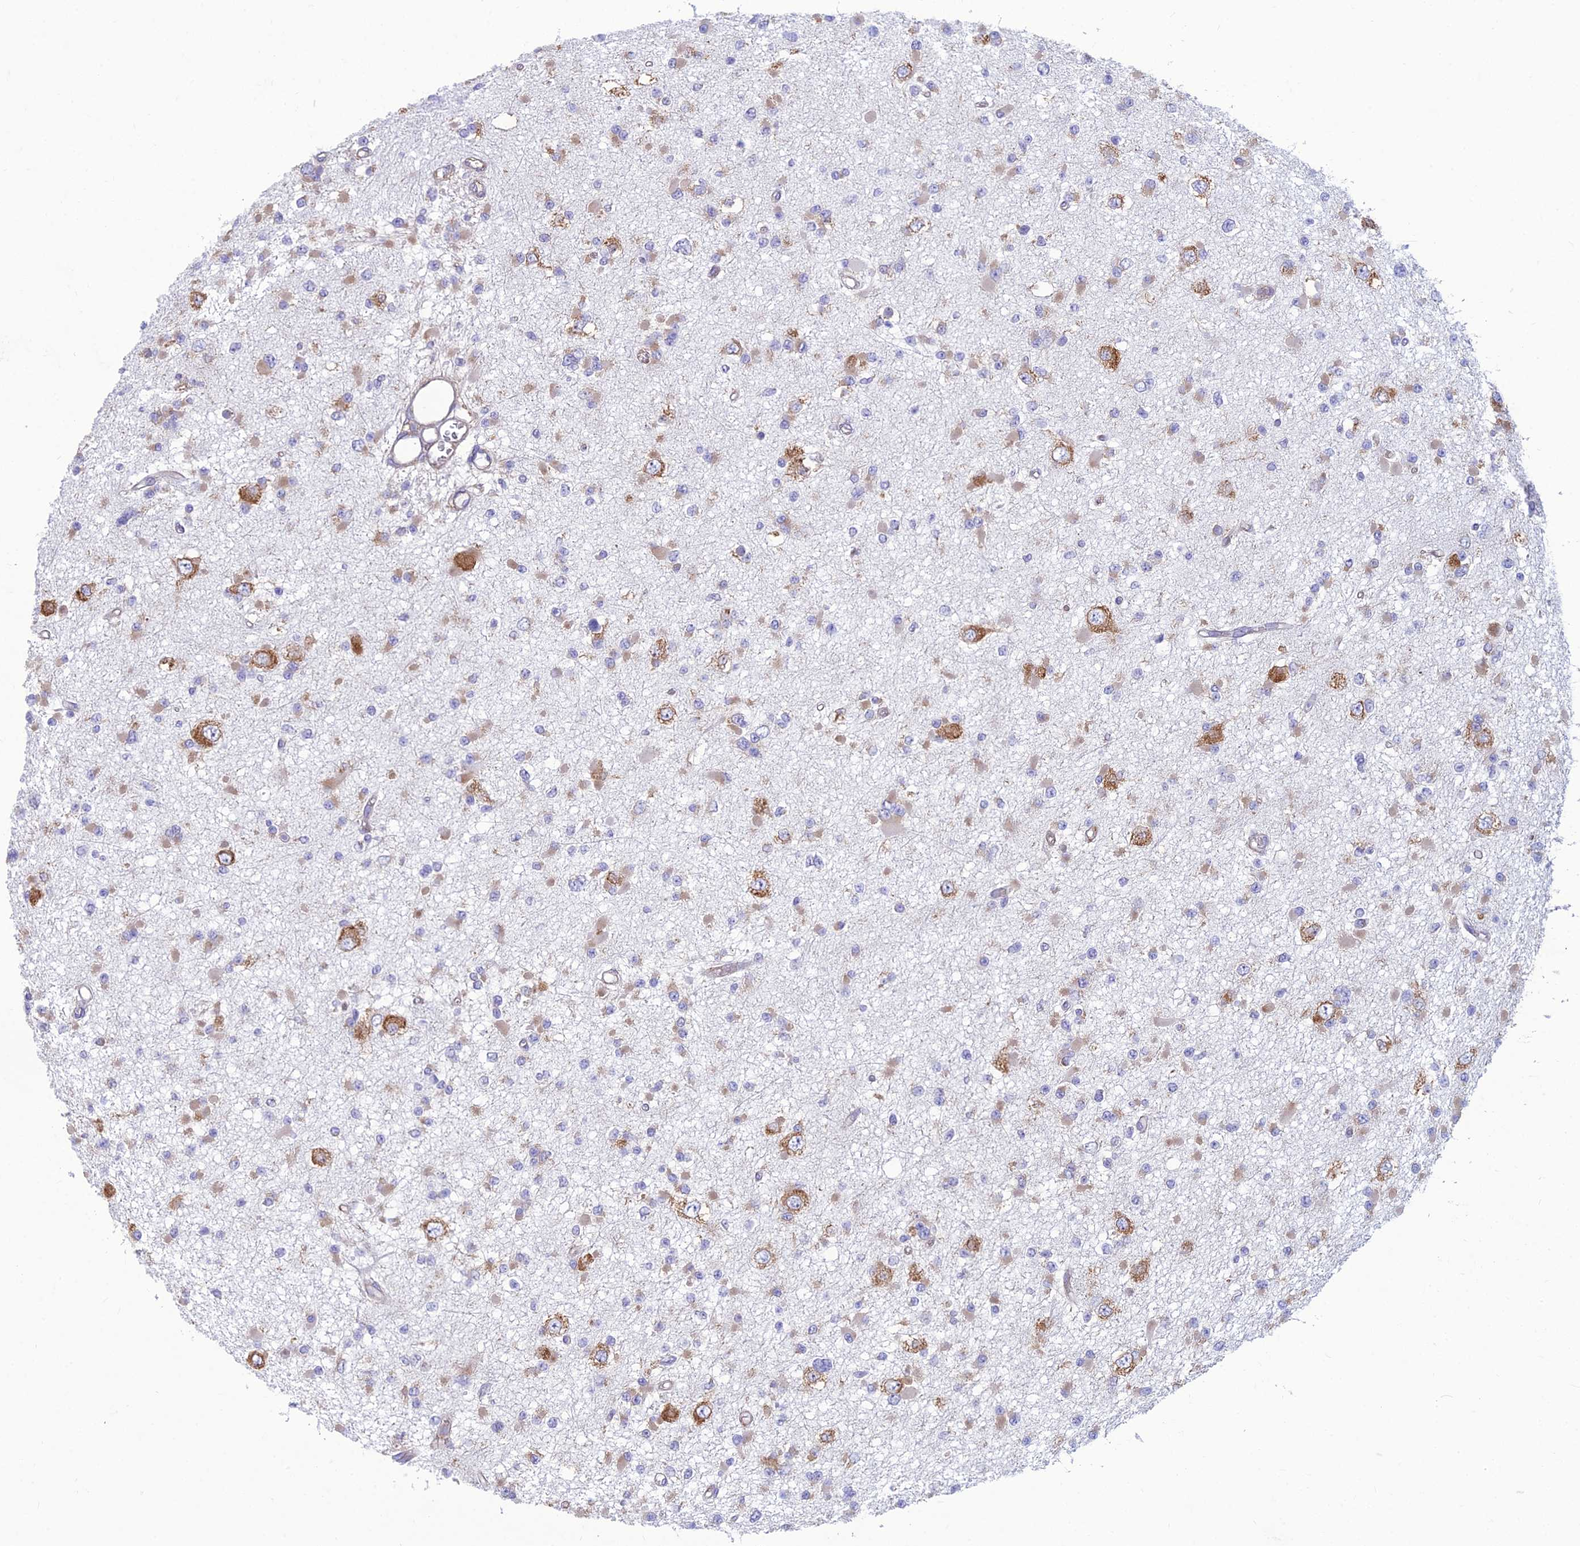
{"staining": {"intensity": "moderate", "quantity": "<25%", "location": "cytoplasmic/membranous"}, "tissue": "glioma", "cell_type": "Tumor cells", "image_type": "cancer", "snomed": [{"axis": "morphology", "description": "Glioma, malignant, Low grade"}, {"axis": "topography", "description": "Brain"}], "caption": "A photomicrograph of human low-grade glioma (malignant) stained for a protein displays moderate cytoplasmic/membranous brown staining in tumor cells.", "gene": "RPL17-C18orf32", "patient": {"sex": "female", "age": 22}}